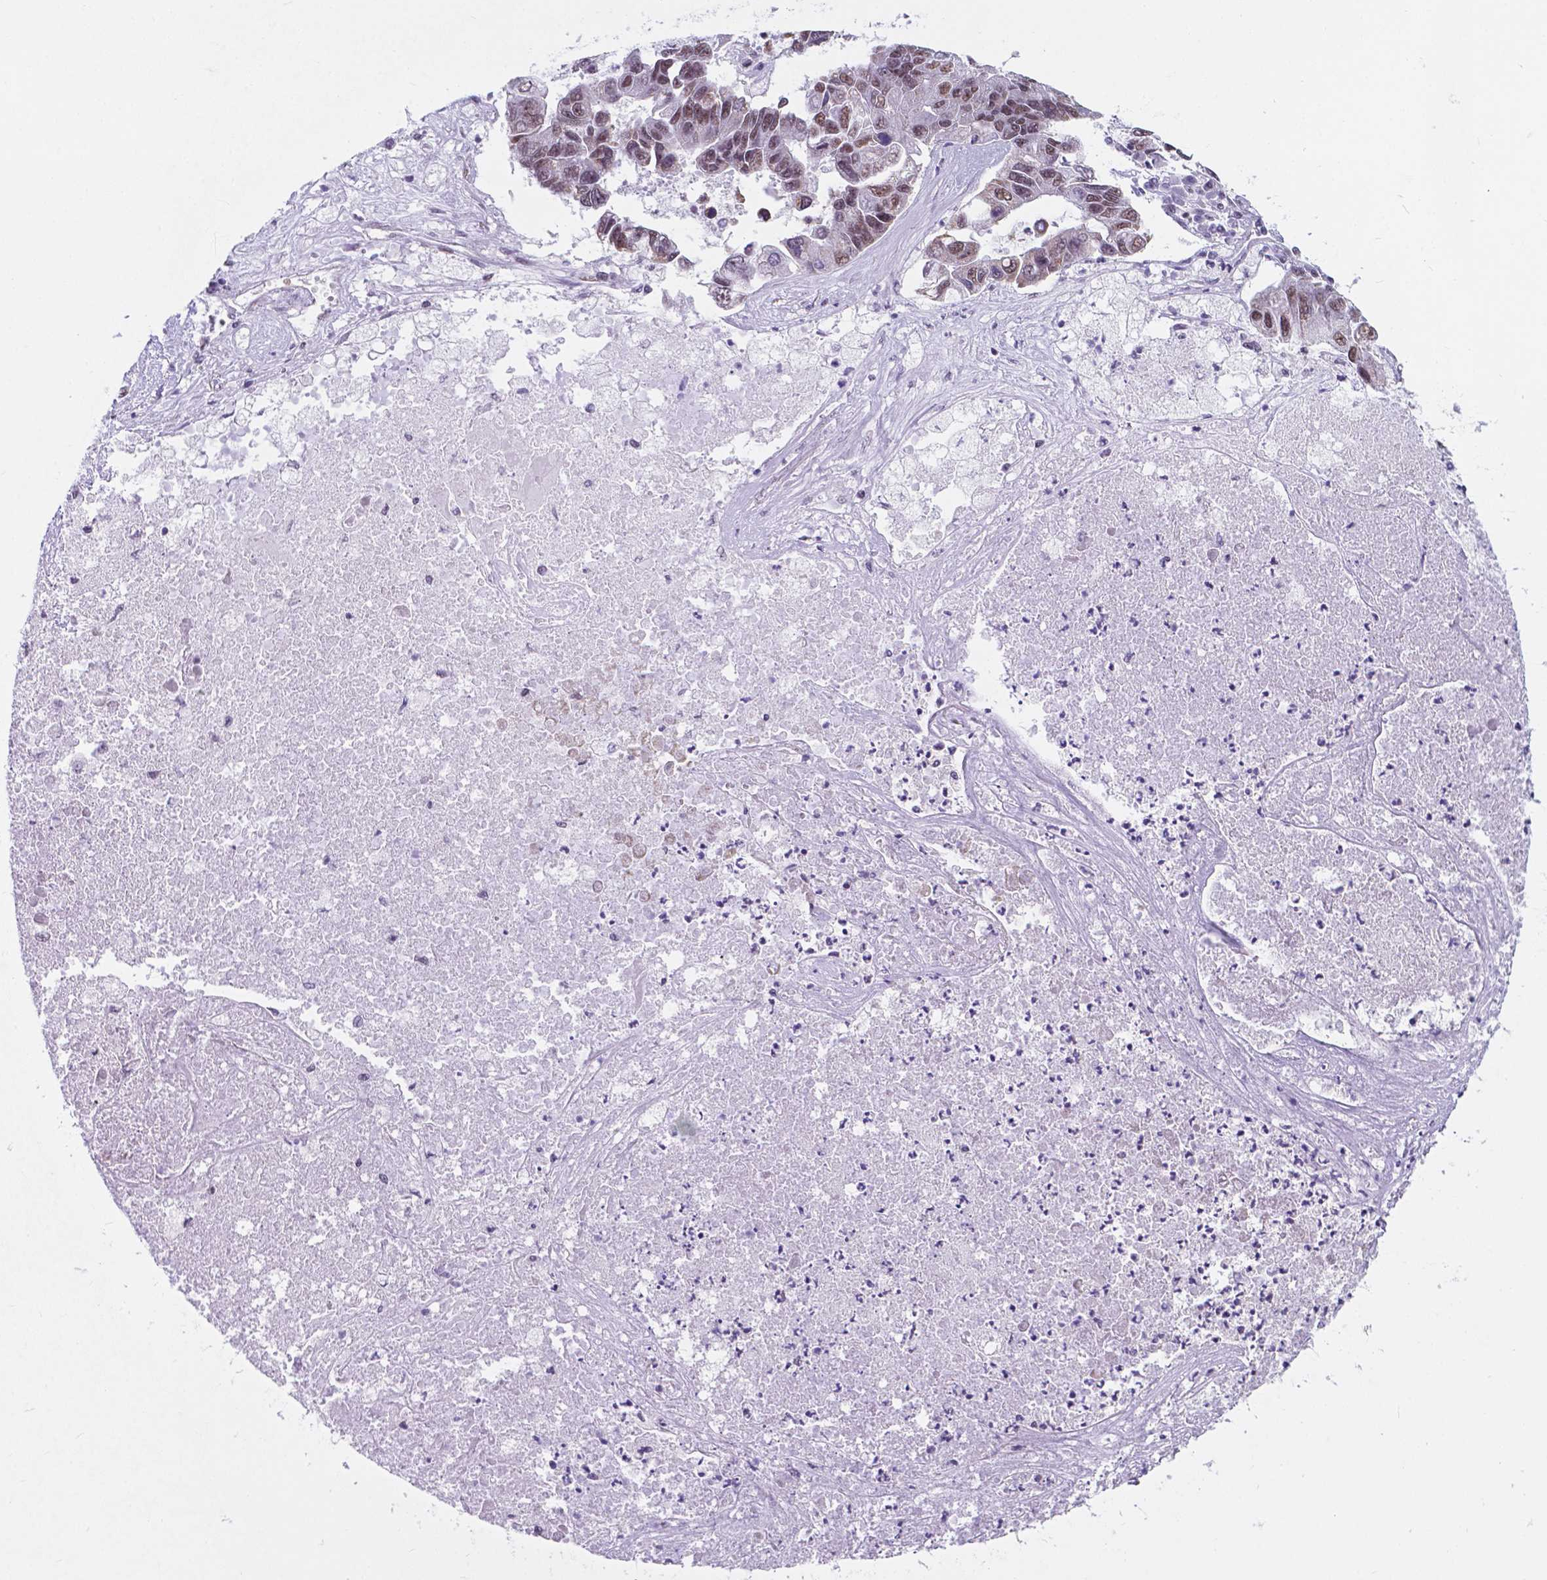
{"staining": {"intensity": "weak", "quantity": ">75%", "location": "nuclear"}, "tissue": "lung cancer", "cell_type": "Tumor cells", "image_type": "cancer", "snomed": [{"axis": "morphology", "description": "Adenocarcinoma, NOS"}, {"axis": "topography", "description": "Bronchus"}, {"axis": "topography", "description": "Lung"}], "caption": "Human adenocarcinoma (lung) stained for a protein (brown) shows weak nuclear positive expression in about >75% of tumor cells.", "gene": "BCAS2", "patient": {"sex": "female", "age": 51}}